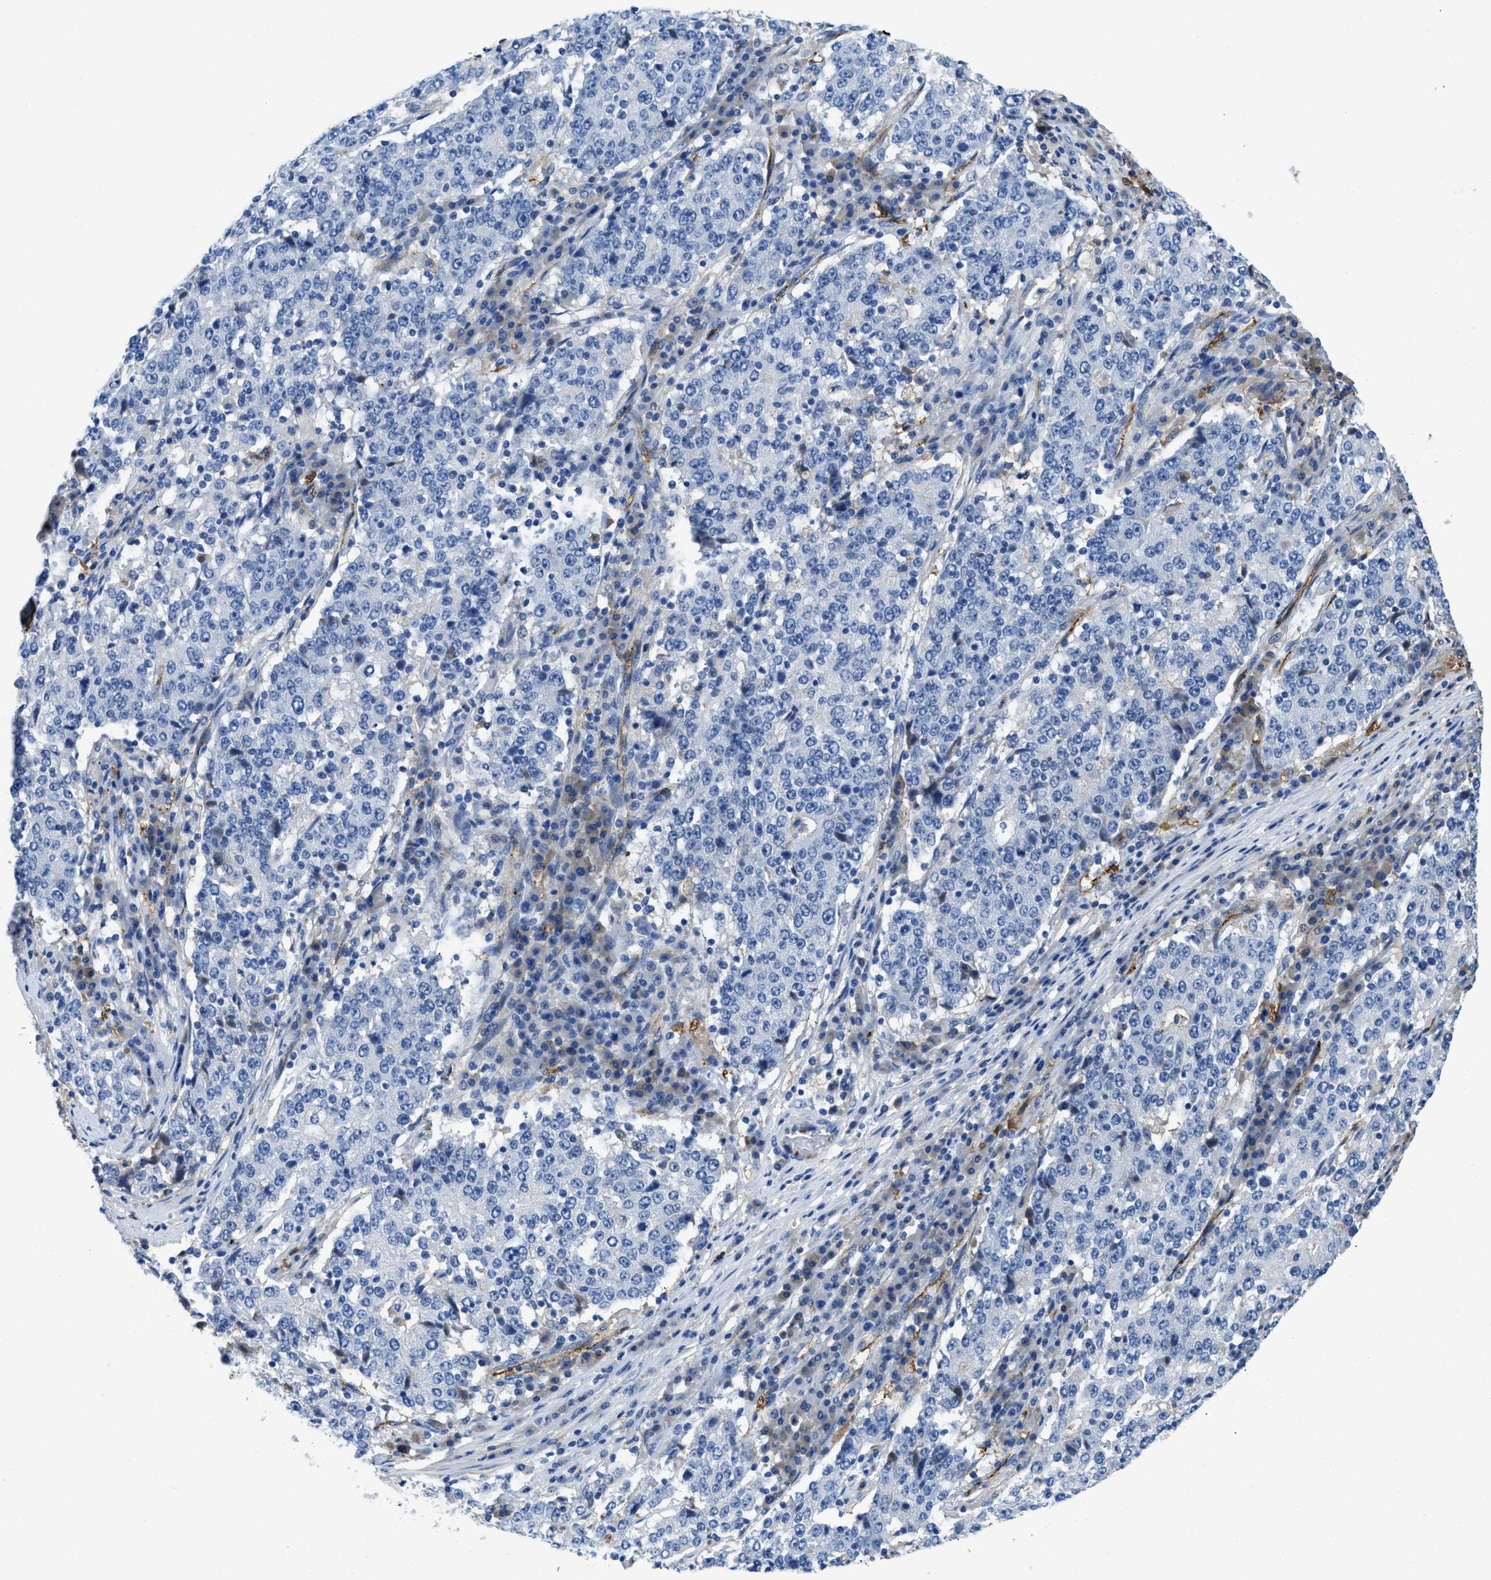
{"staining": {"intensity": "negative", "quantity": "none", "location": "none"}, "tissue": "stomach cancer", "cell_type": "Tumor cells", "image_type": "cancer", "snomed": [{"axis": "morphology", "description": "Adenocarcinoma, NOS"}, {"axis": "topography", "description": "Stomach"}], "caption": "Immunohistochemistry of stomach adenocarcinoma shows no expression in tumor cells.", "gene": "SPEG", "patient": {"sex": "male", "age": 59}}